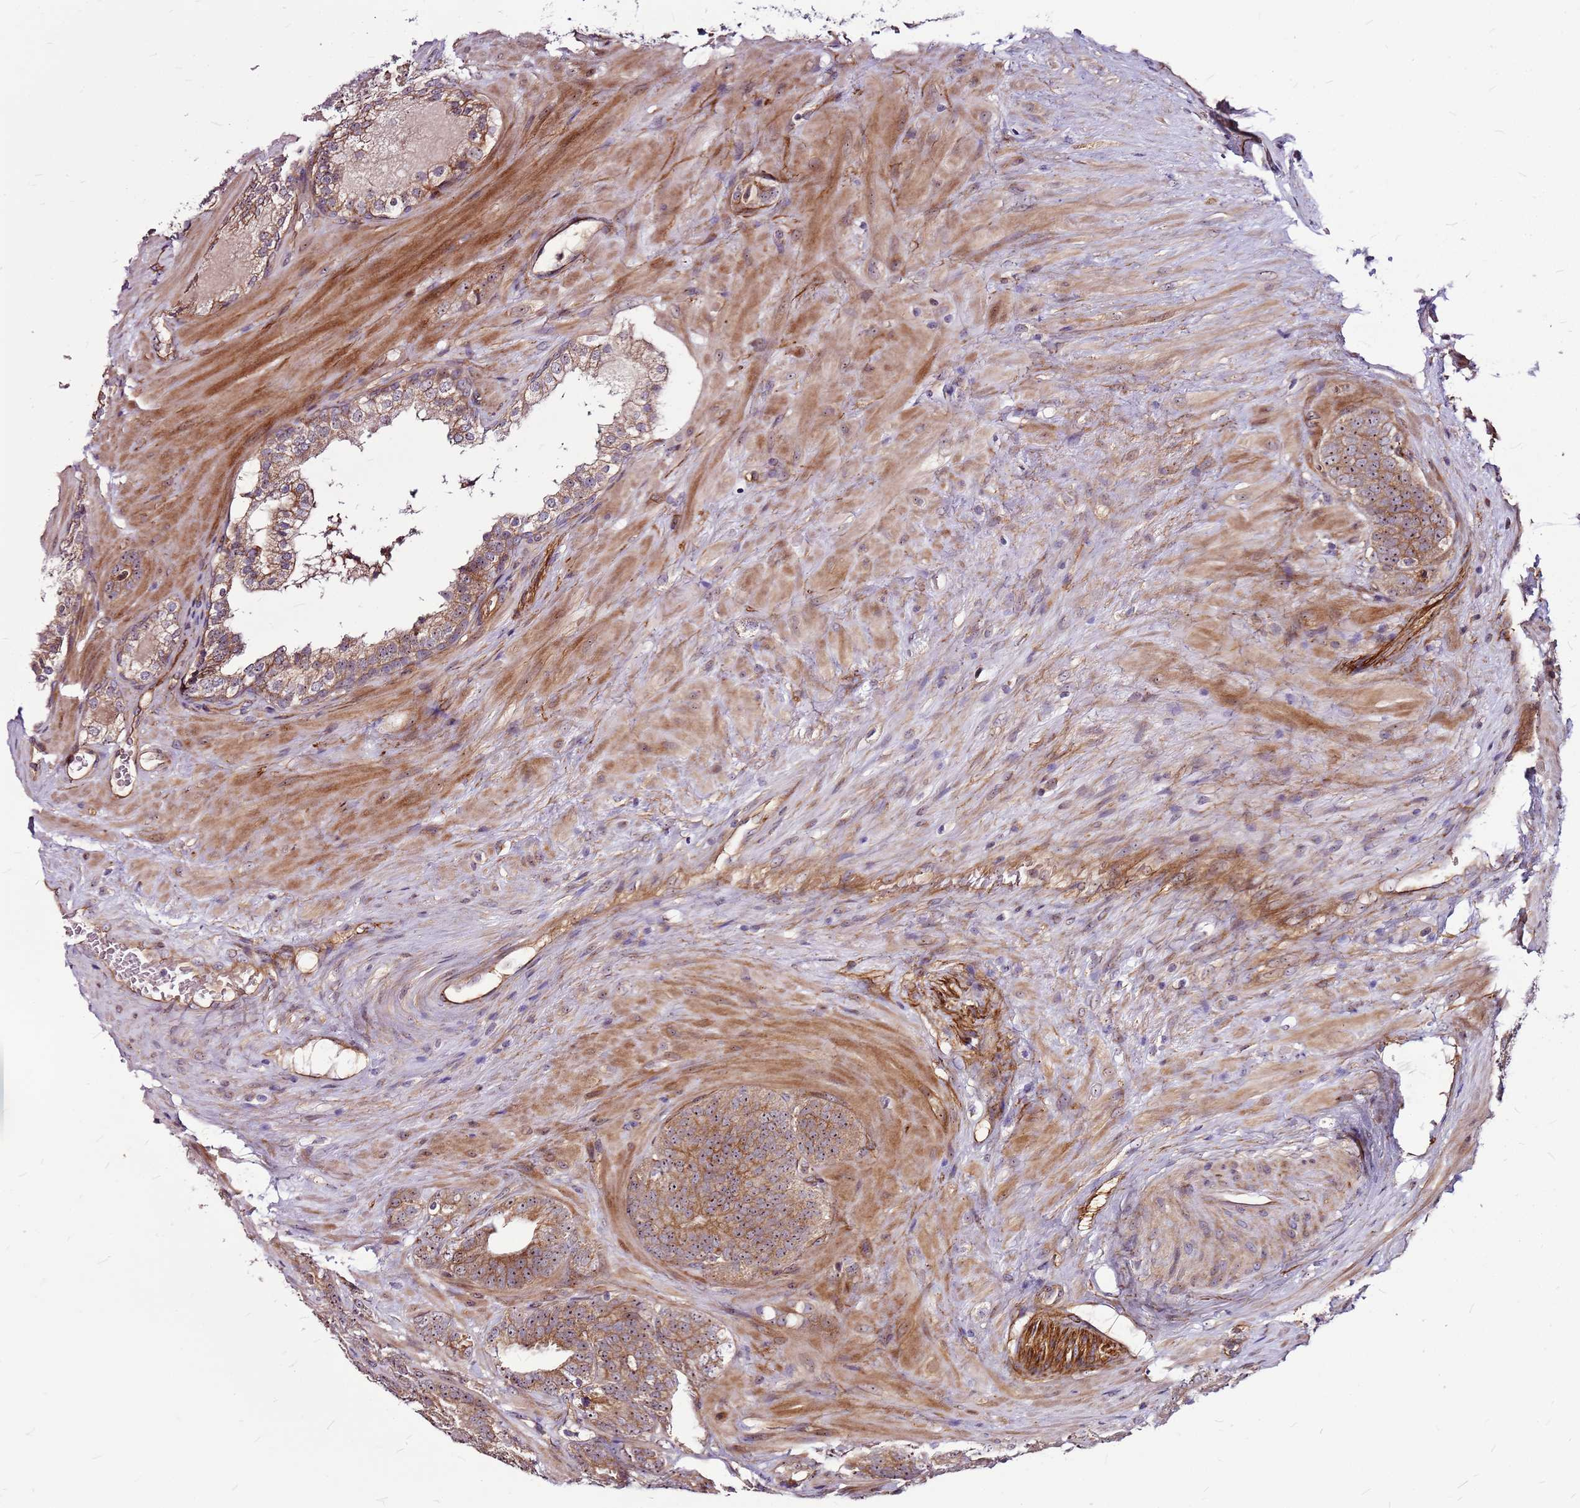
{"staining": {"intensity": "moderate", "quantity": ">75%", "location": "cytoplasmic/membranous"}, "tissue": "prostate cancer", "cell_type": "Tumor cells", "image_type": "cancer", "snomed": [{"axis": "morphology", "description": "Adenocarcinoma, High grade"}, {"axis": "topography", "description": "Prostate"}], "caption": "A brown stain highlights moderate cytoplasmic/membranous positivity of a protein in human prostate cancer (high-grade adenocarcinoma) tumor cells.", "gene": "TOPAZ1", "patient": {"sex": "male", "age": 63}}